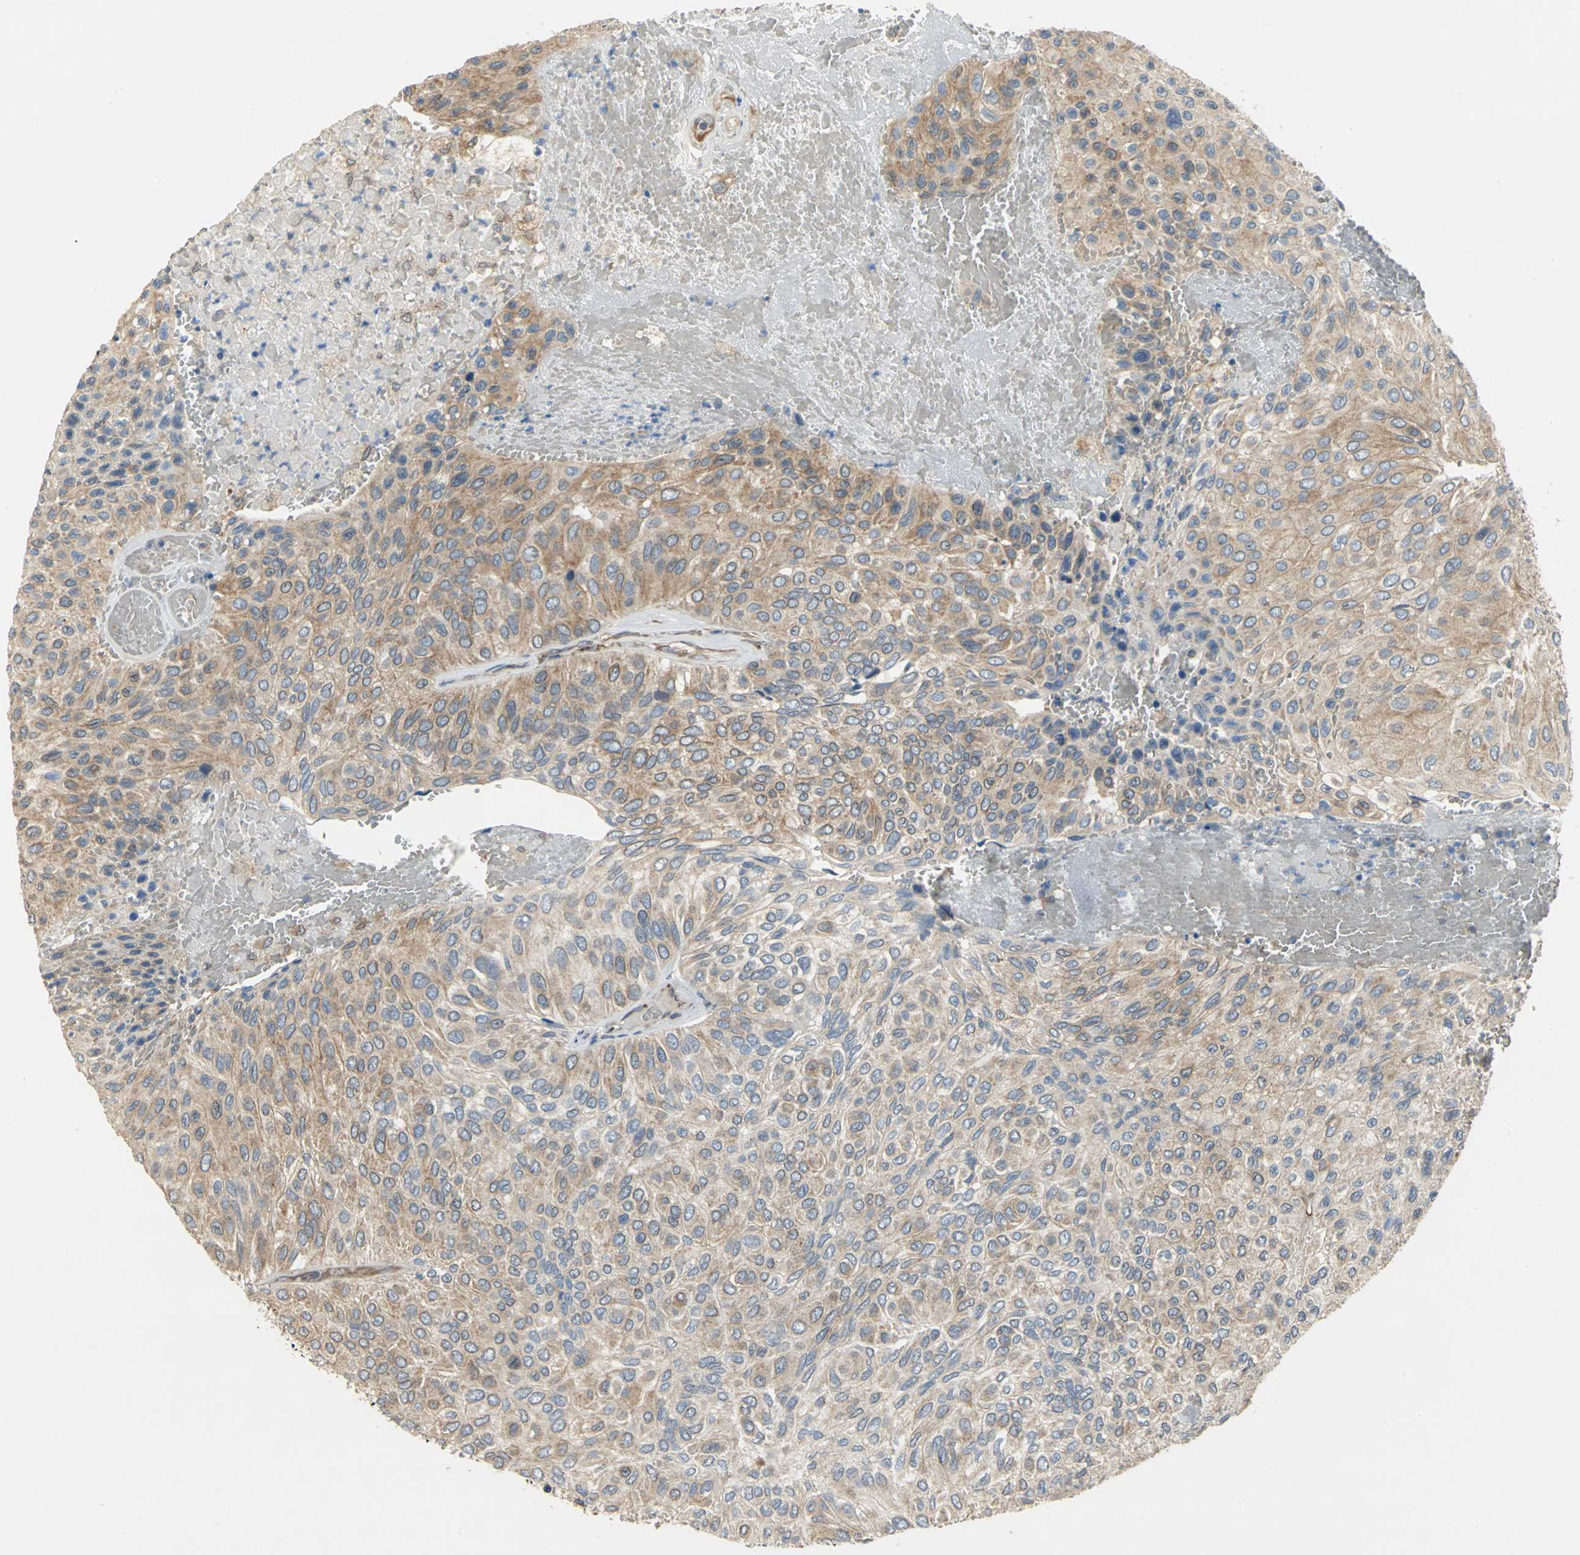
{"staining": {"intensity": "moderate", "quantity": ">75%", "location": "cytoplasmic/membranous"}, "tissue": "urothelial cancer", "cell_type": "Tumor cells", "image_type": "cancer", "snomed": [{"axis": "morphology", "description": "Urothelial carcinoma, High grade"}, {"axis": "topography", "description": "Urinary bladder"}], "caption": "Immunohistochemistry (IHC) of urothelial carcinoma (high-grade) demonstrates medium levels of moderate cytoplasmic/membranous staining in about >75% of tumor cells.", "gene": "SYVN1", "patient": {"sex": "male", "age": 66}}